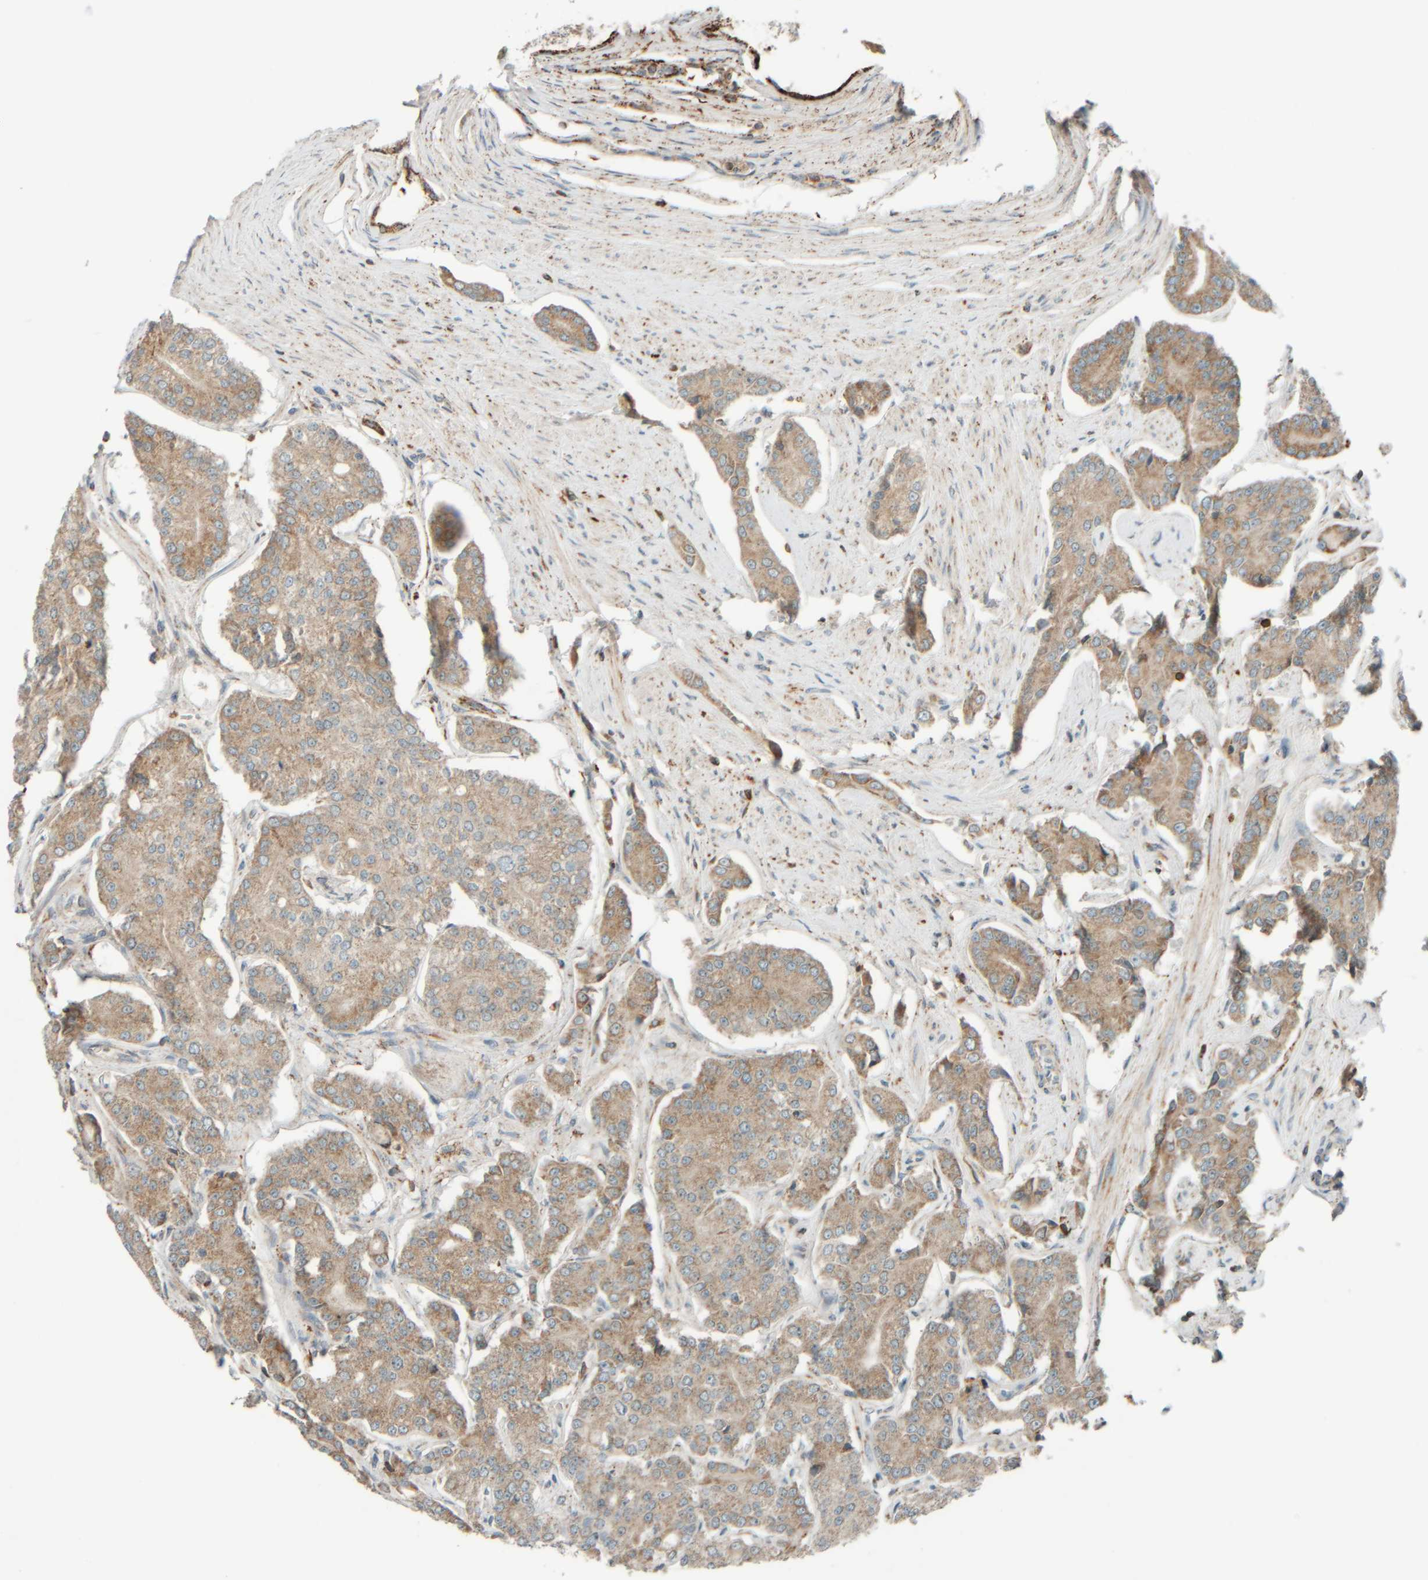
{"staining": {"intensity": "moderate", "quantity": ">75%", "location": "cytoplasmic/membranous"}, "tissue": "prostate cancer", "cell_type": "Tumor cells", "image_type": "cancer", "snomed": [{"axis": "morphology", "description": "Adenocarcinoma, High grade"}, {"axis": "topography", "description": "Prostate"}], "caption": "High-grade adenocarcinoma (prostate) was stained to show a protein in brown. There is medium levels of moderate cytoplasmic/membranous positivity in about >75% of tumor cells. (IHC, brightfield microscopy, high magnification).", "gene": "SPAG5", "patient": {"sex": "male", "age": 71}}